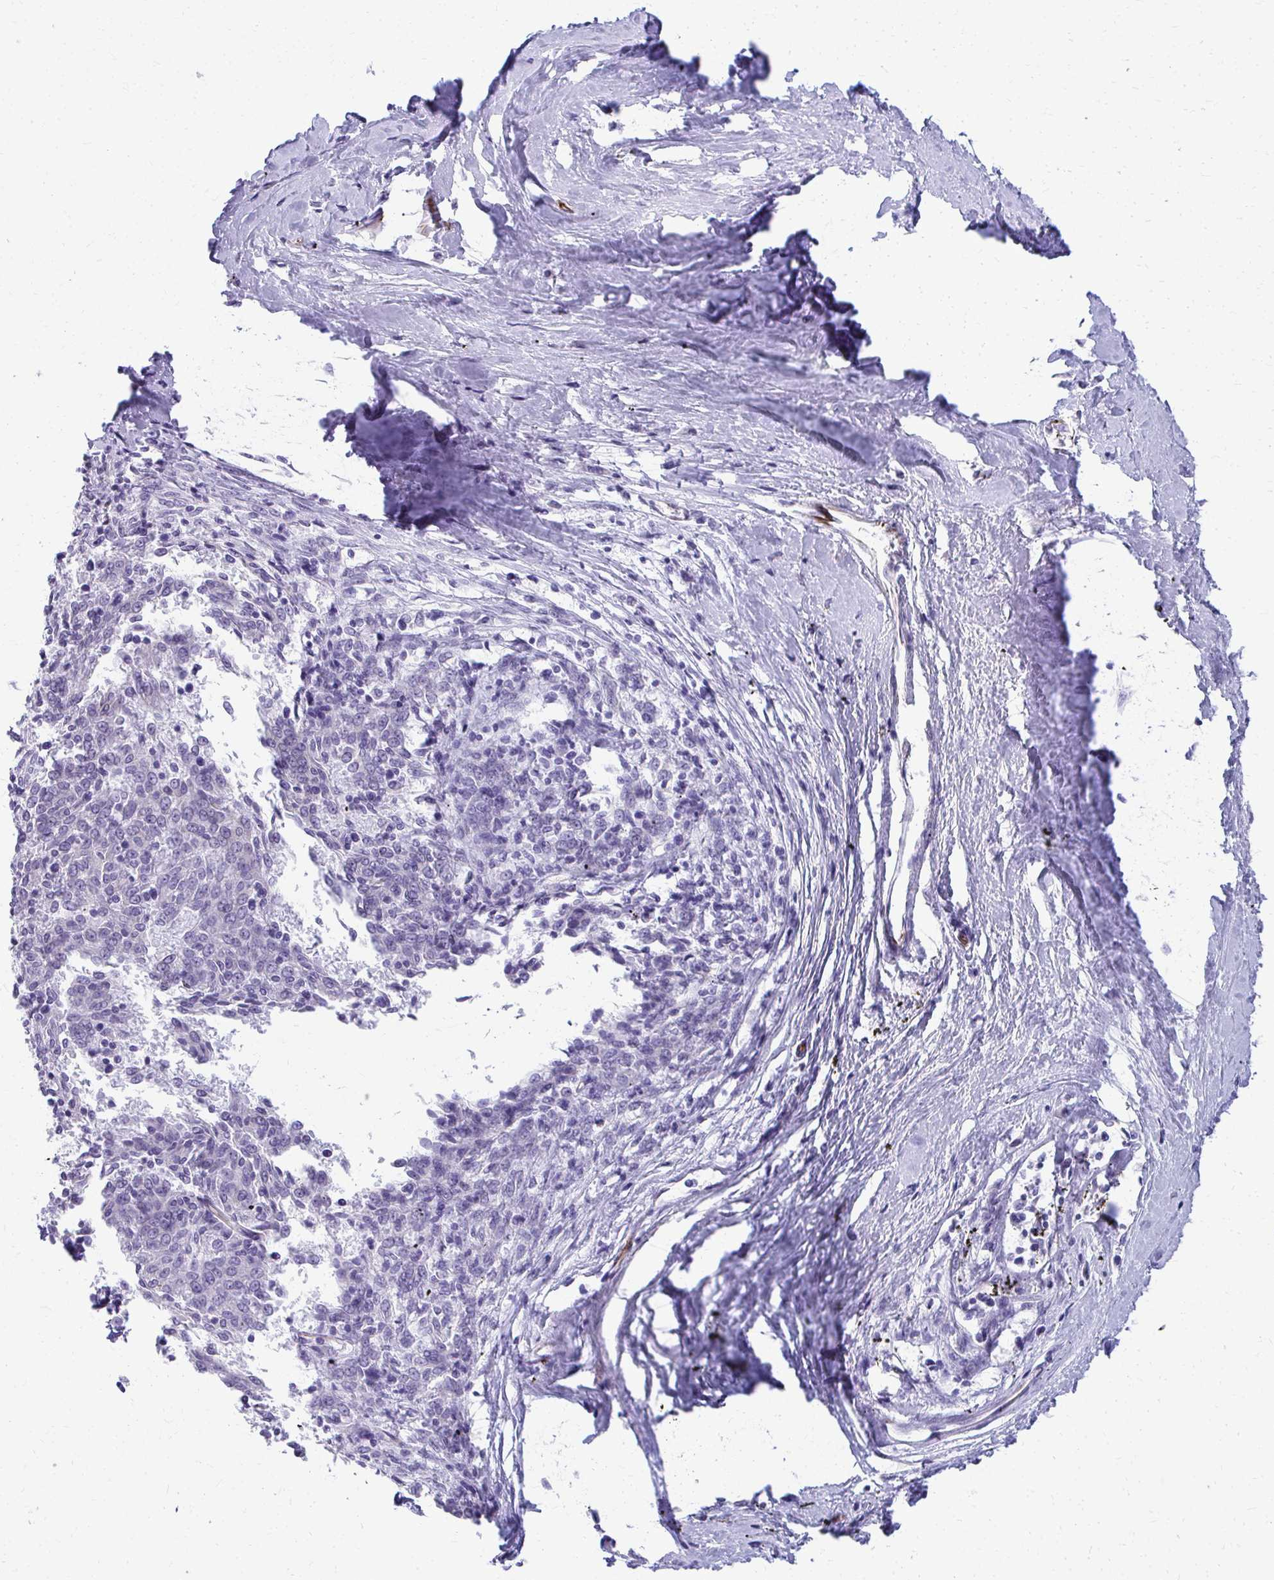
{"staining": {"intensity": "negative", "quantity": "none", "location": "none"}, "tissue": "melanoma", "cell_type": "Tumor cells", "image_type": "cancer", "snomed": [{"axis": "morphology", "description": "Malignant melanoma, NOS"}, {"axis": "topography", "description": "Skin"}], "caption": "This is a histopathology image of IHC staining of melanoma, which shows no staining in tumor cells.", "gene": "TRIM6", "patient": {"sex": "female", "age": 72}}